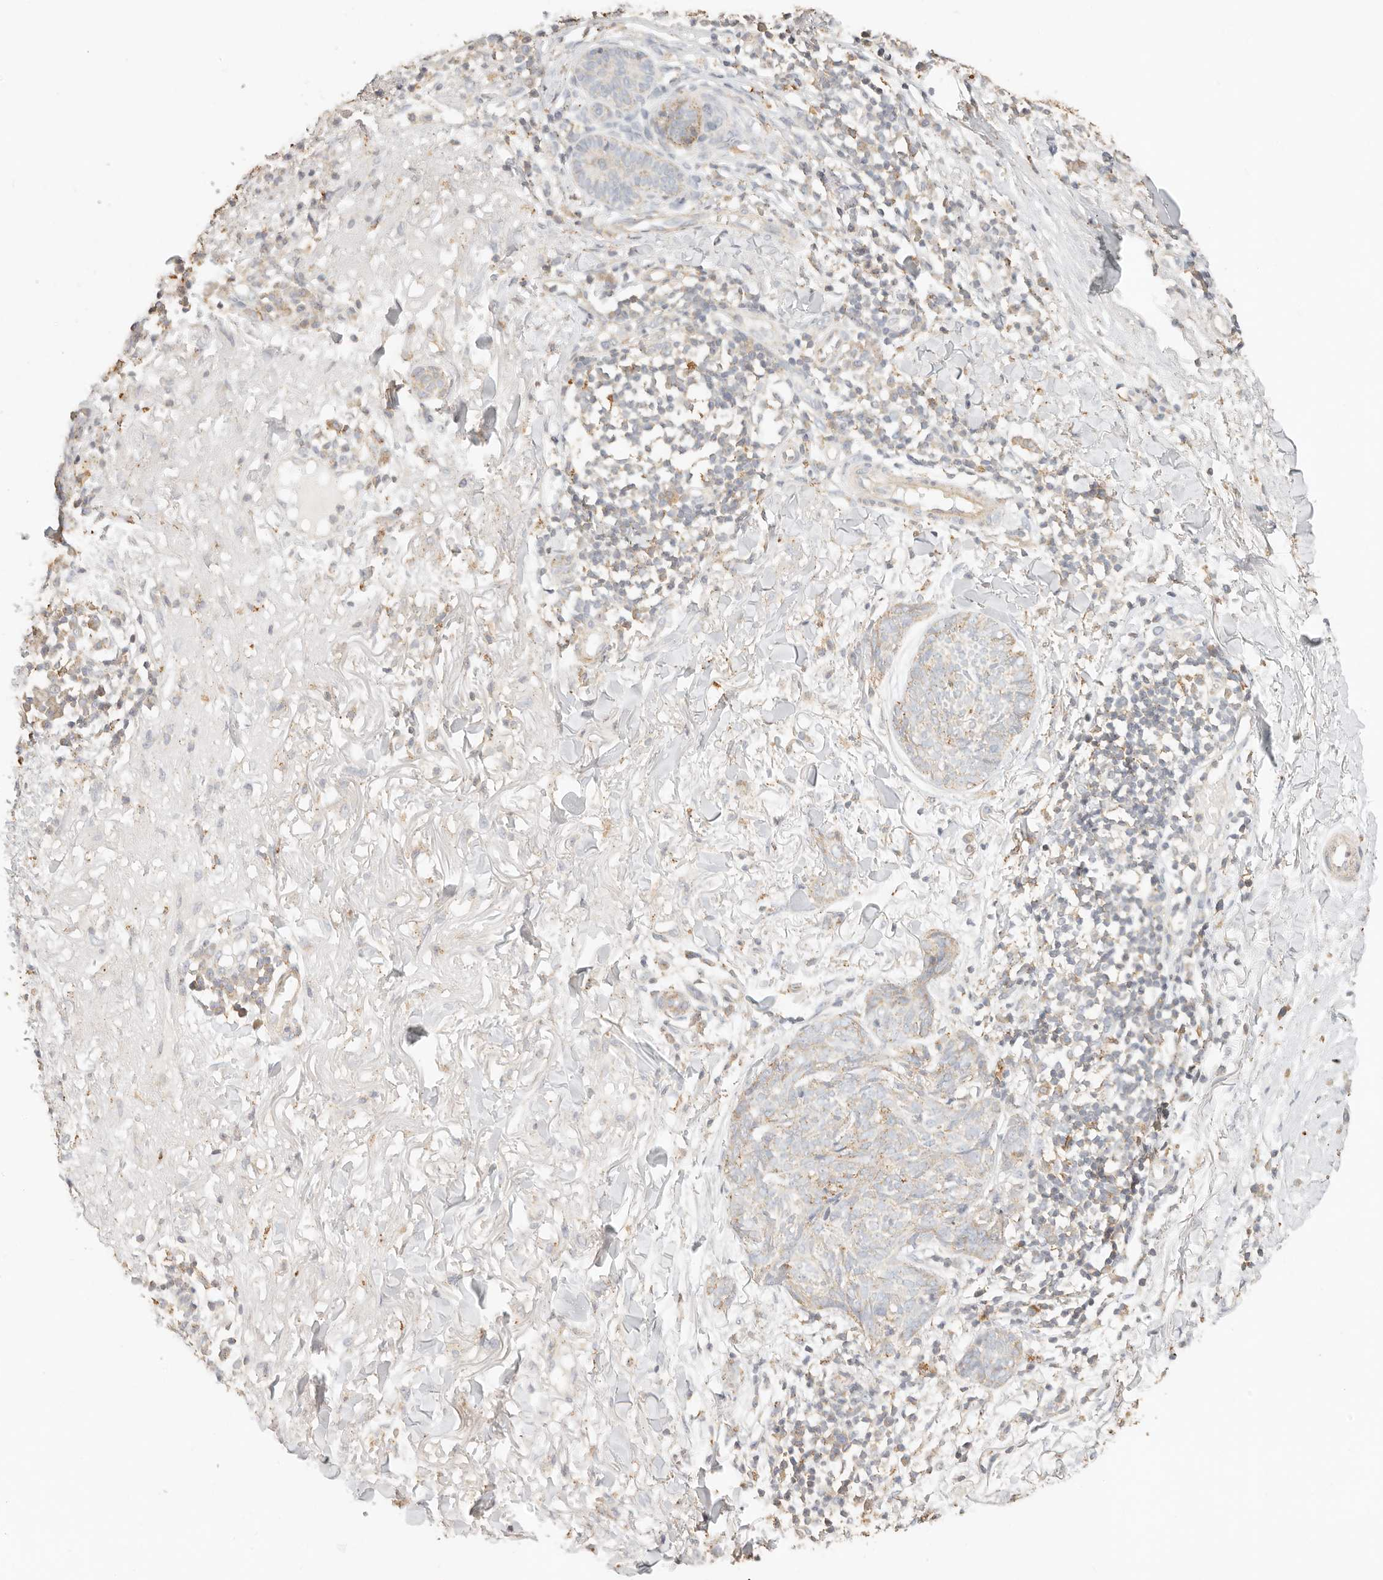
{"staining": {"intensity": "weak", "quantity": "<25%", "location": "cytoplasmic/membranous"}, "tissue": "skin cancer", "cell_type": "Tumor cells", "image_type": "cancer", "snomed": [{"axis": "morphology", "description": "Basal cell carcinoma"}, {"axis": "topography", "description": "Skin"}], "caption": "Skin cancer (basal cell carcinoma) stained for a protein using IHC demonstrates no expression tumor cells.", "gene": "CNMD", "patient": {"sex": "male", "age": 85}}